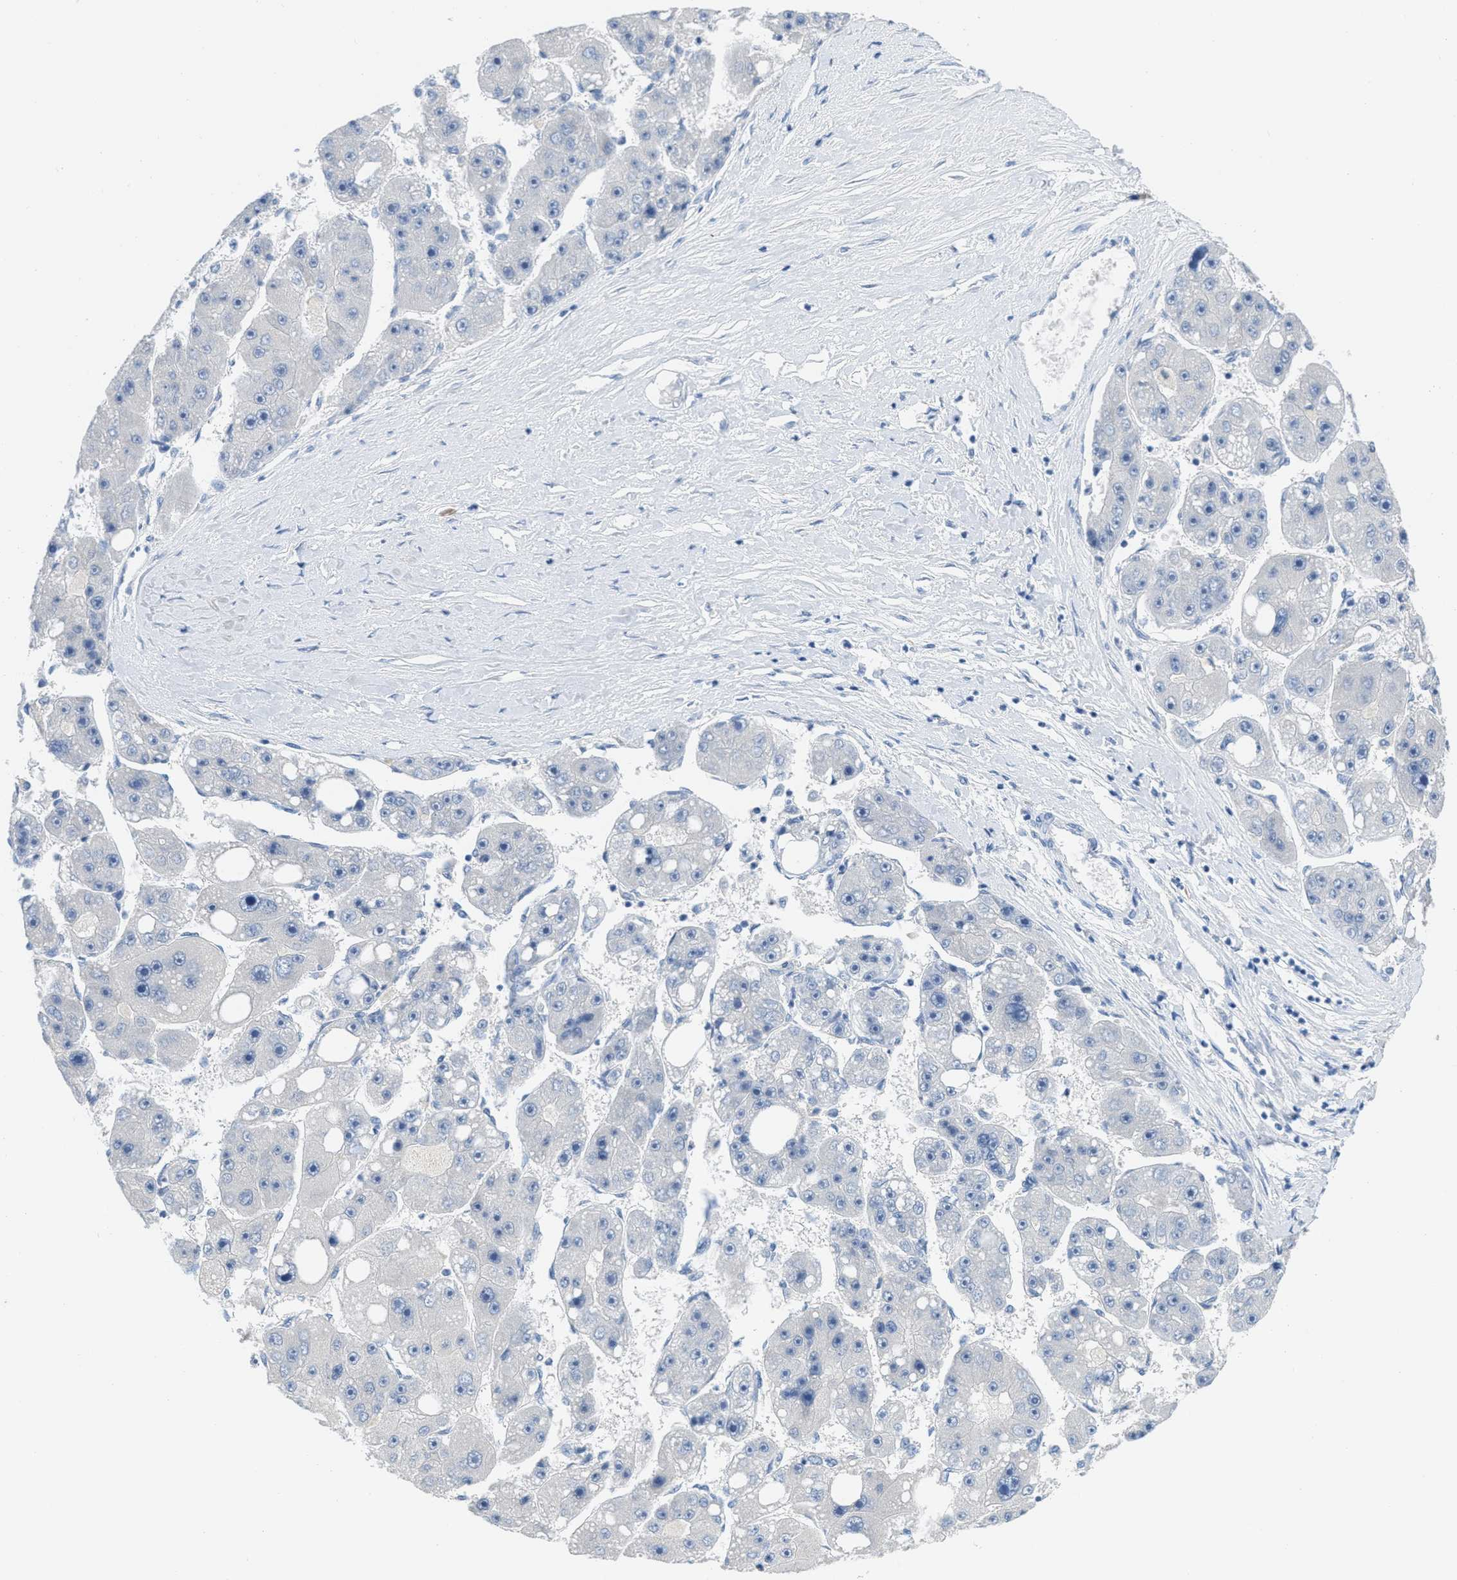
{"staining": {"intensity": "negative", "quantity": "none", "location": "none"}, "tissue": "liver cancer", "cell_type": "Tumor cells", "image_type": "cancer", "snomed": [{"axis": "morphology", "description": "Carcinoma, Hepatocellular, NOS"}, {"axis": "topography", "description": "Liver"}], "caption": "This is a histopathology image of immunohistochemistry staining of hepatocellular carcinoma (liver), which shows no staining in tumor cells. (DAB immunohistochemistry visualized using brightfield microscopy, high magnification).", "gene": "HSF2", "patient": {"sex": "female", "age": 61}}